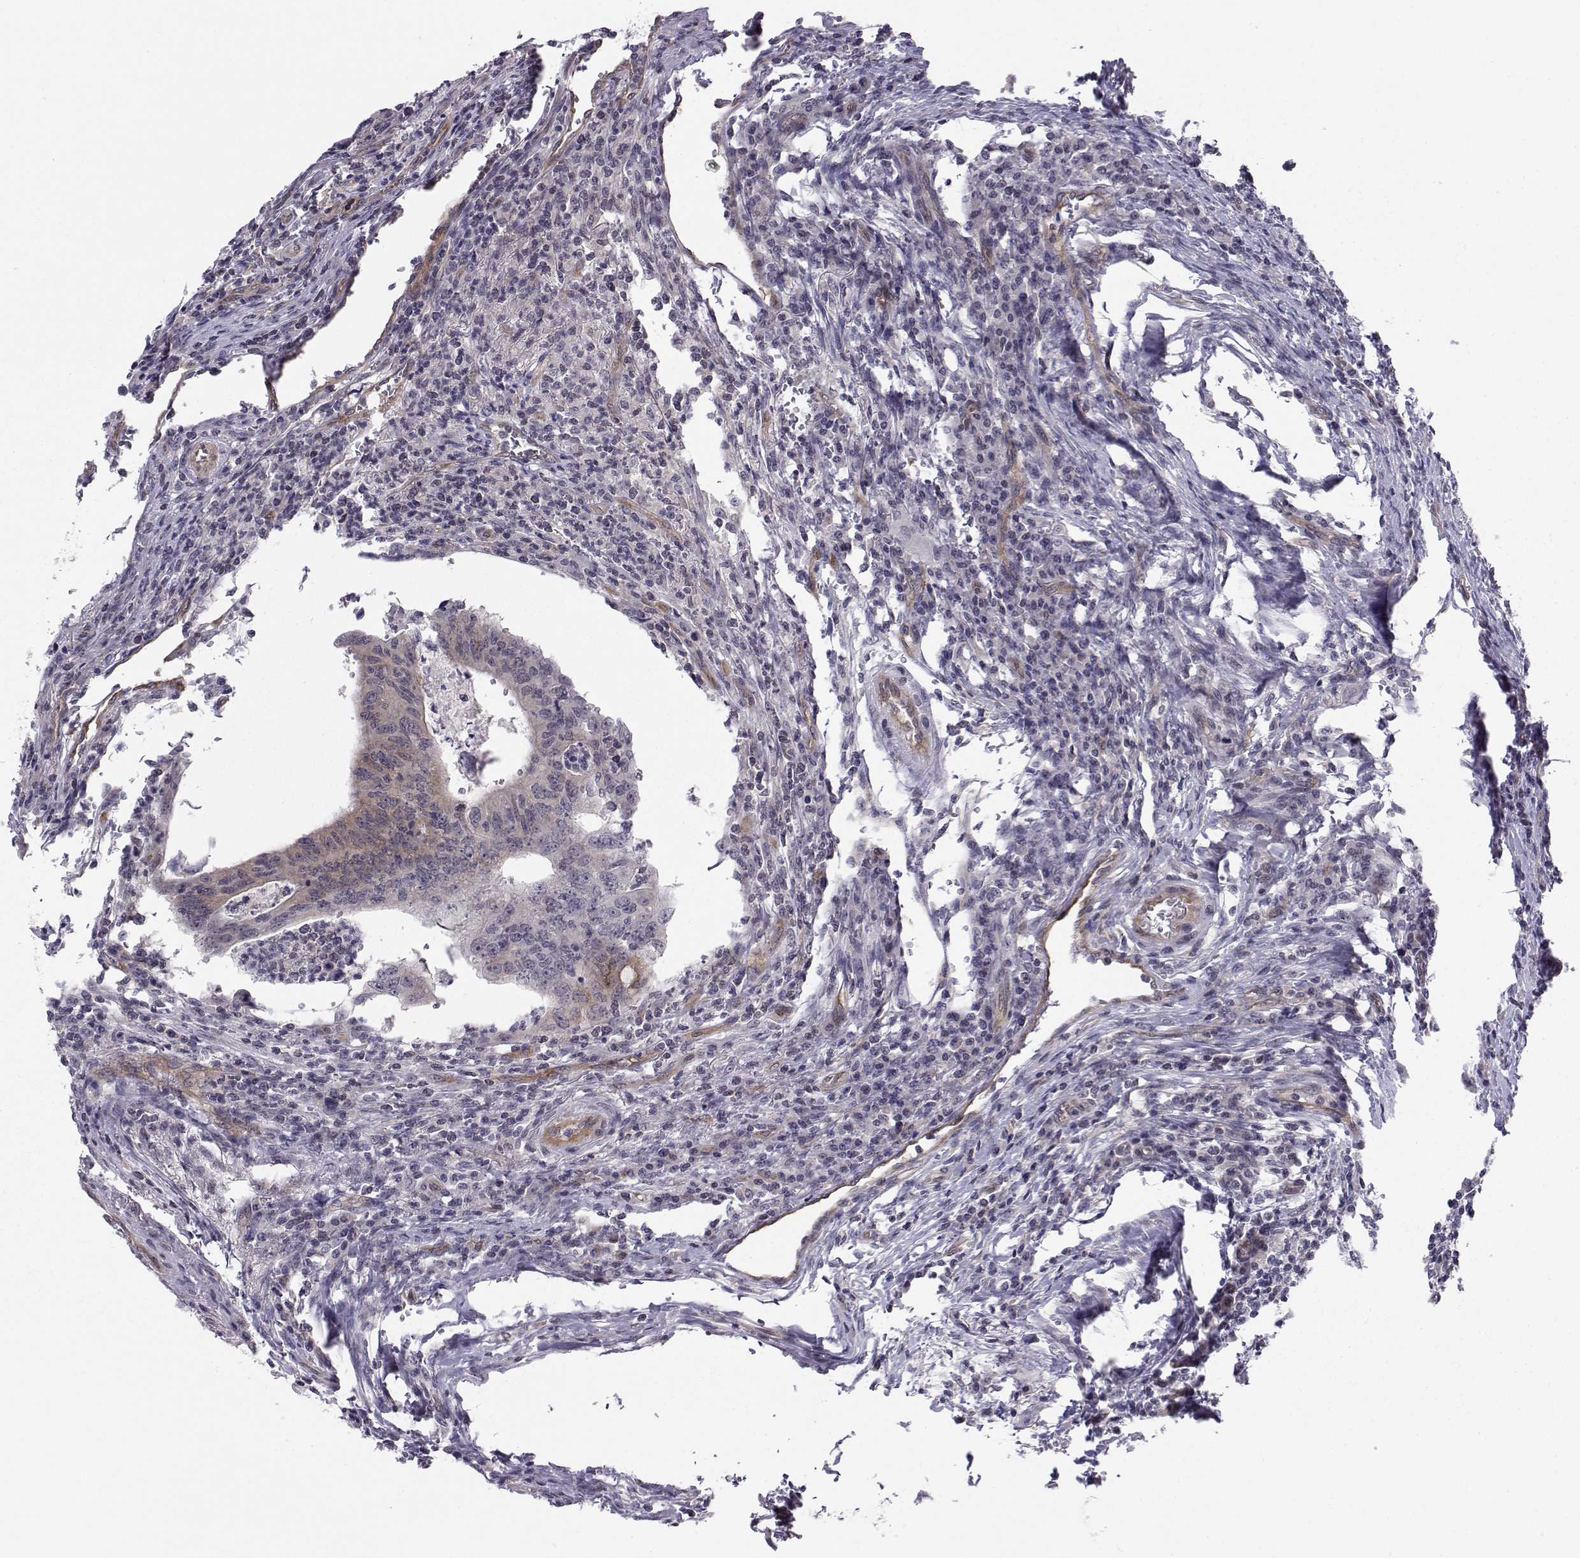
{"staining": {"intensity": "moderate", "quantity": "<25%", "location": "cytoplasmic/membranous"}, "tissue": "colorectal cancer", "cell_type": "Tumor cells", "image_type": "cancer", "snomed": [{"axis": "morphology", "description": "Adenocarcinoma, NOS"}, {"axis": "topography", "description": "Colon"}], "caption": "IHC of adenocarcinoma (colorectal) exhibits low levels of moderate cytoplasmic/membranous expression in about <25% of tumor cells. The staining was performed using DAB to visualize the protein expression in brown, while the nuclei were stained in blue with hematoxylin (Magnification: 20x).", "gene": "KIF13B", "patient": {"sex": "female", "age": 70}}